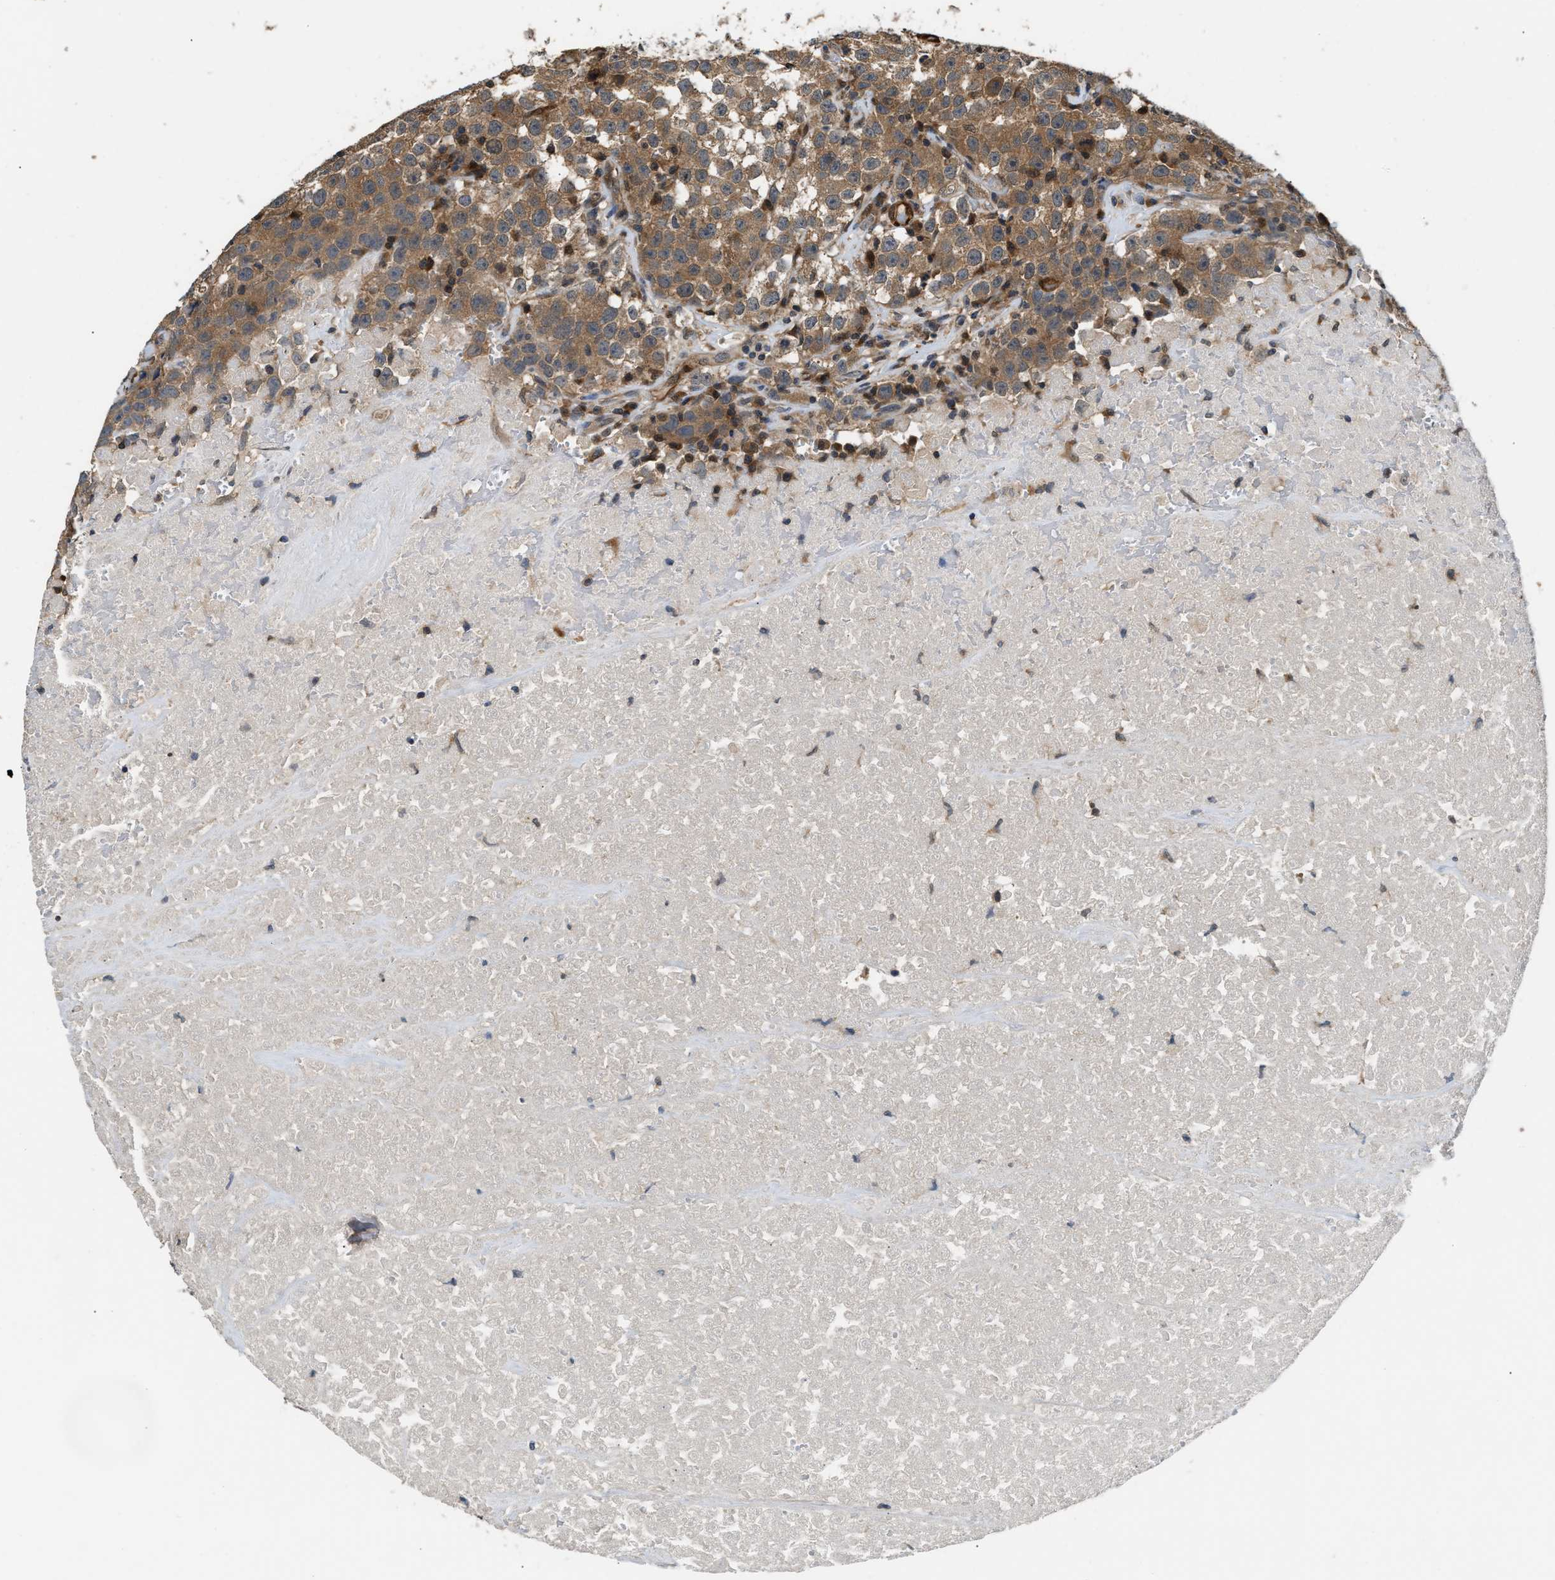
{"staining": {"intensity": "moderate", "quantity": ">75%", "location": "cytoplasmic/membranous"}, "tissue": "testis cancer", "cell_type": "Tumor cells", "image_type": "cancer", "snomed": [{"axis": "morphology", "description": "Seminoma, NOS"}, {"axis": "topography", "description": "Testis"}], "caption": "DAB (3,3'-diaminobenzidine) immunohistochemical staining of human seminoma (testis) exhibits moderate cytoplasmic/membranous protein expression in approximately >75% of tumor cells.", "gene": "PPA1", "patient": {"sex": "male", "age": 22}}